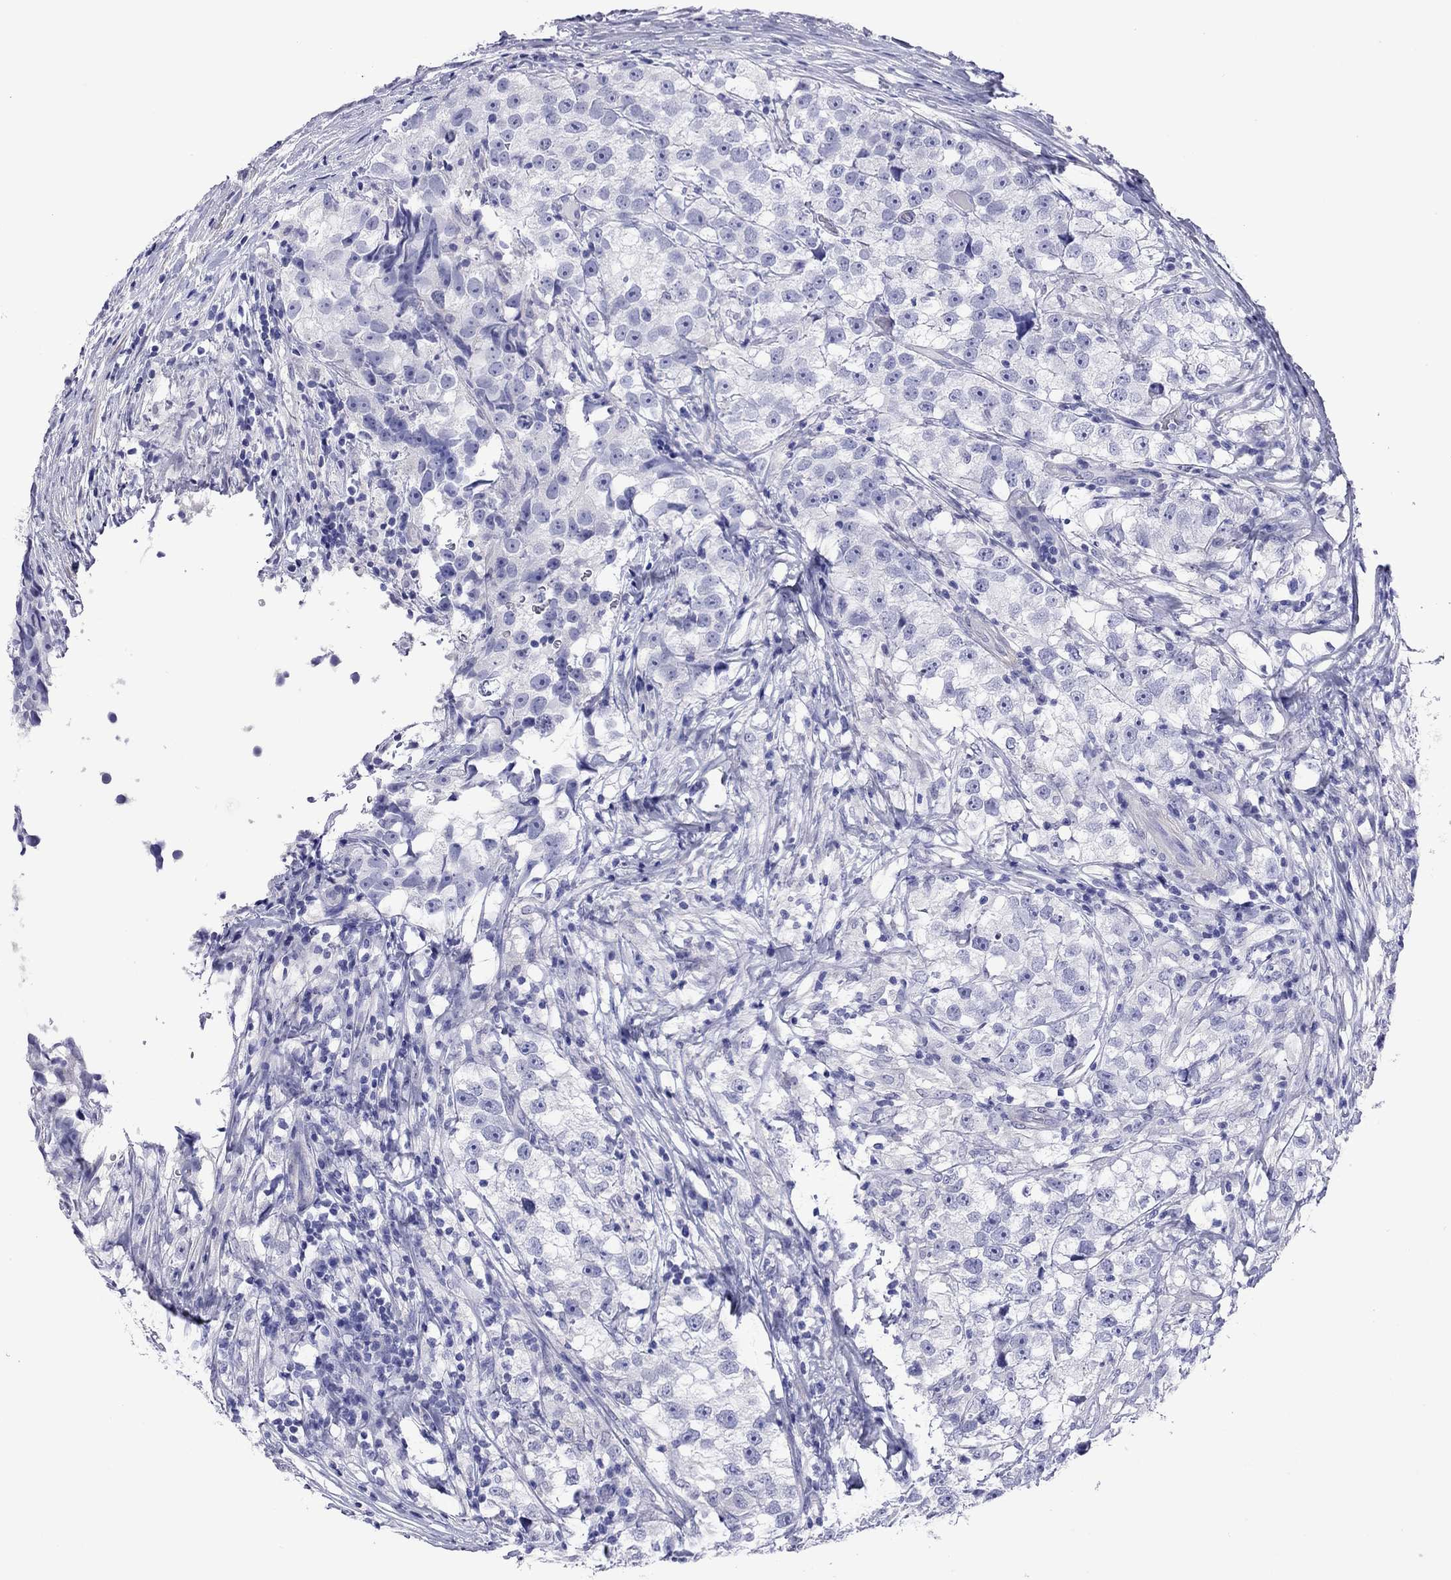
{"staining": {"intensity": "negative", "quantity": "none", "location": "none"}, "tissue": "testis cancer", "cell_type": "Tumor cells", "image_type": "cancer", "snomed": [{"axis": "morphology", "description": "Seminoma, NOS"}, {"axis": "topography", "description": "Testis"}], "caption": "DAB (3,3'-diaminobenzidine) immunohistochemical staining of testis cancer (seminoma) shows no significant staining in tumor cells. (Stains: DAB (3,3'-diaminobenzidine) immunohistochemistry with hematoxylin counter stain, Microscopy: brightfield microscopy at high magnification).", "gene": "KIAA2012", "patient": {"sex": "male", "age": 46}}